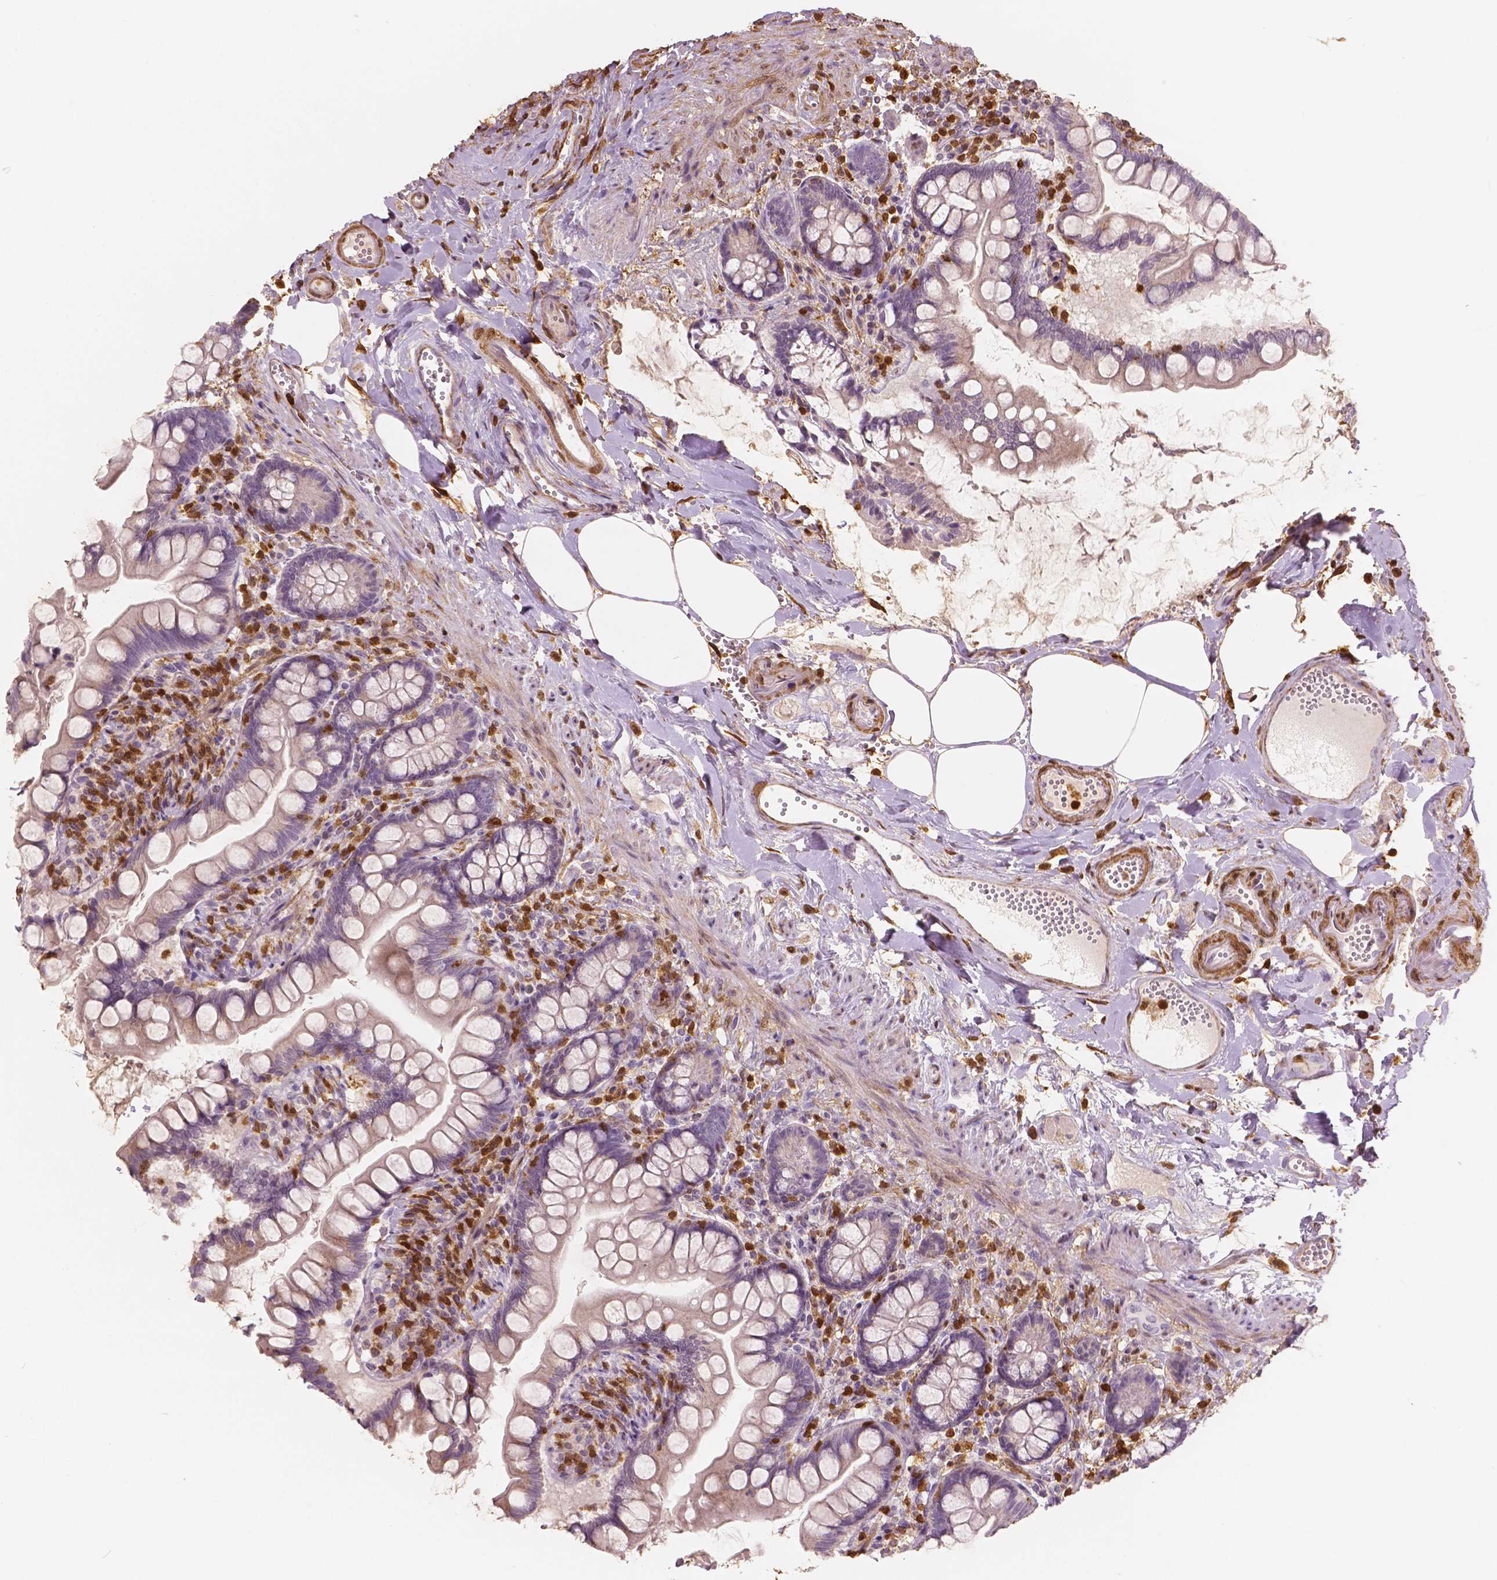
{"staining": {"intensity": "weak", "quantity": "<25%", "location": "cytoplasmic/membranous"}, "tissue": "small intestine", "cell_type": "Glandular cells", "image_type": "normal", "snomed": [{"axis": "morphology", "description": "Normal tissue, NOS"}, {"axis": "topography", "description": "Small intestine"}], "caption": "IHC of benign human small intestine displays no staining in glandular cells.", "gene": "S100A4", "patient": {"sex": "female", "age": 56}}